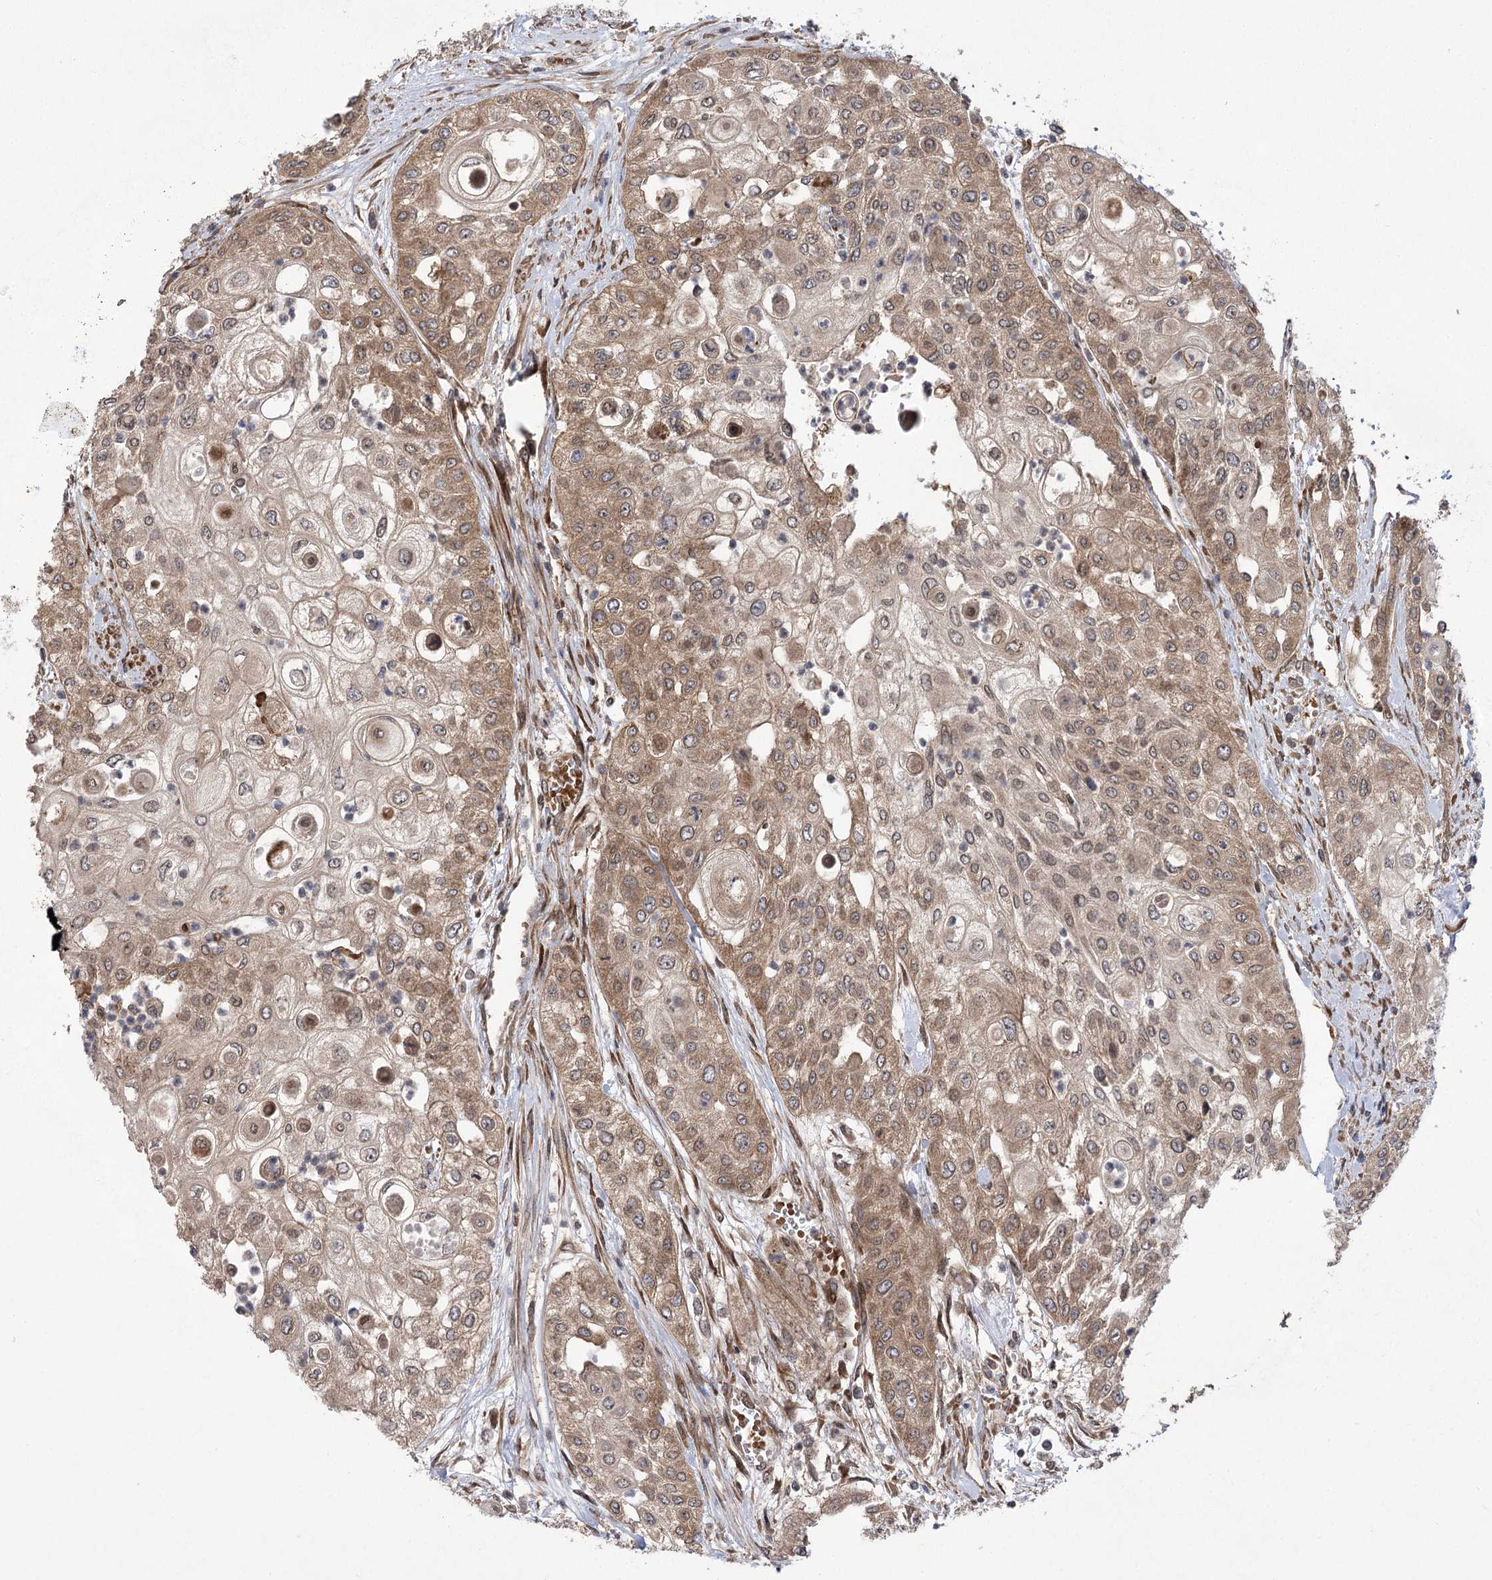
{"staining": {"intensity": "moderate", "quantity": ">75%", "location": "cytoplasmic/membranous"}, "tissue": "urothelial cancer", "cell_type": "Tumor cells", "image_type": "cancer", "snomed": [{"axis": "morphology", "description": "Urothelial carcinoma, High grade"}, {"axis": "topography", "description": "Urinary bladder"}], "caption": "The histopathology image demonstrates immunohistochemical staining of urothelial cancer. There is moderate cytoplasmic/membranous positivity is appreciated in about >75% of tumor cells.", "gene": "TENM2", "patient": {"sex": "female", "age": 79}}